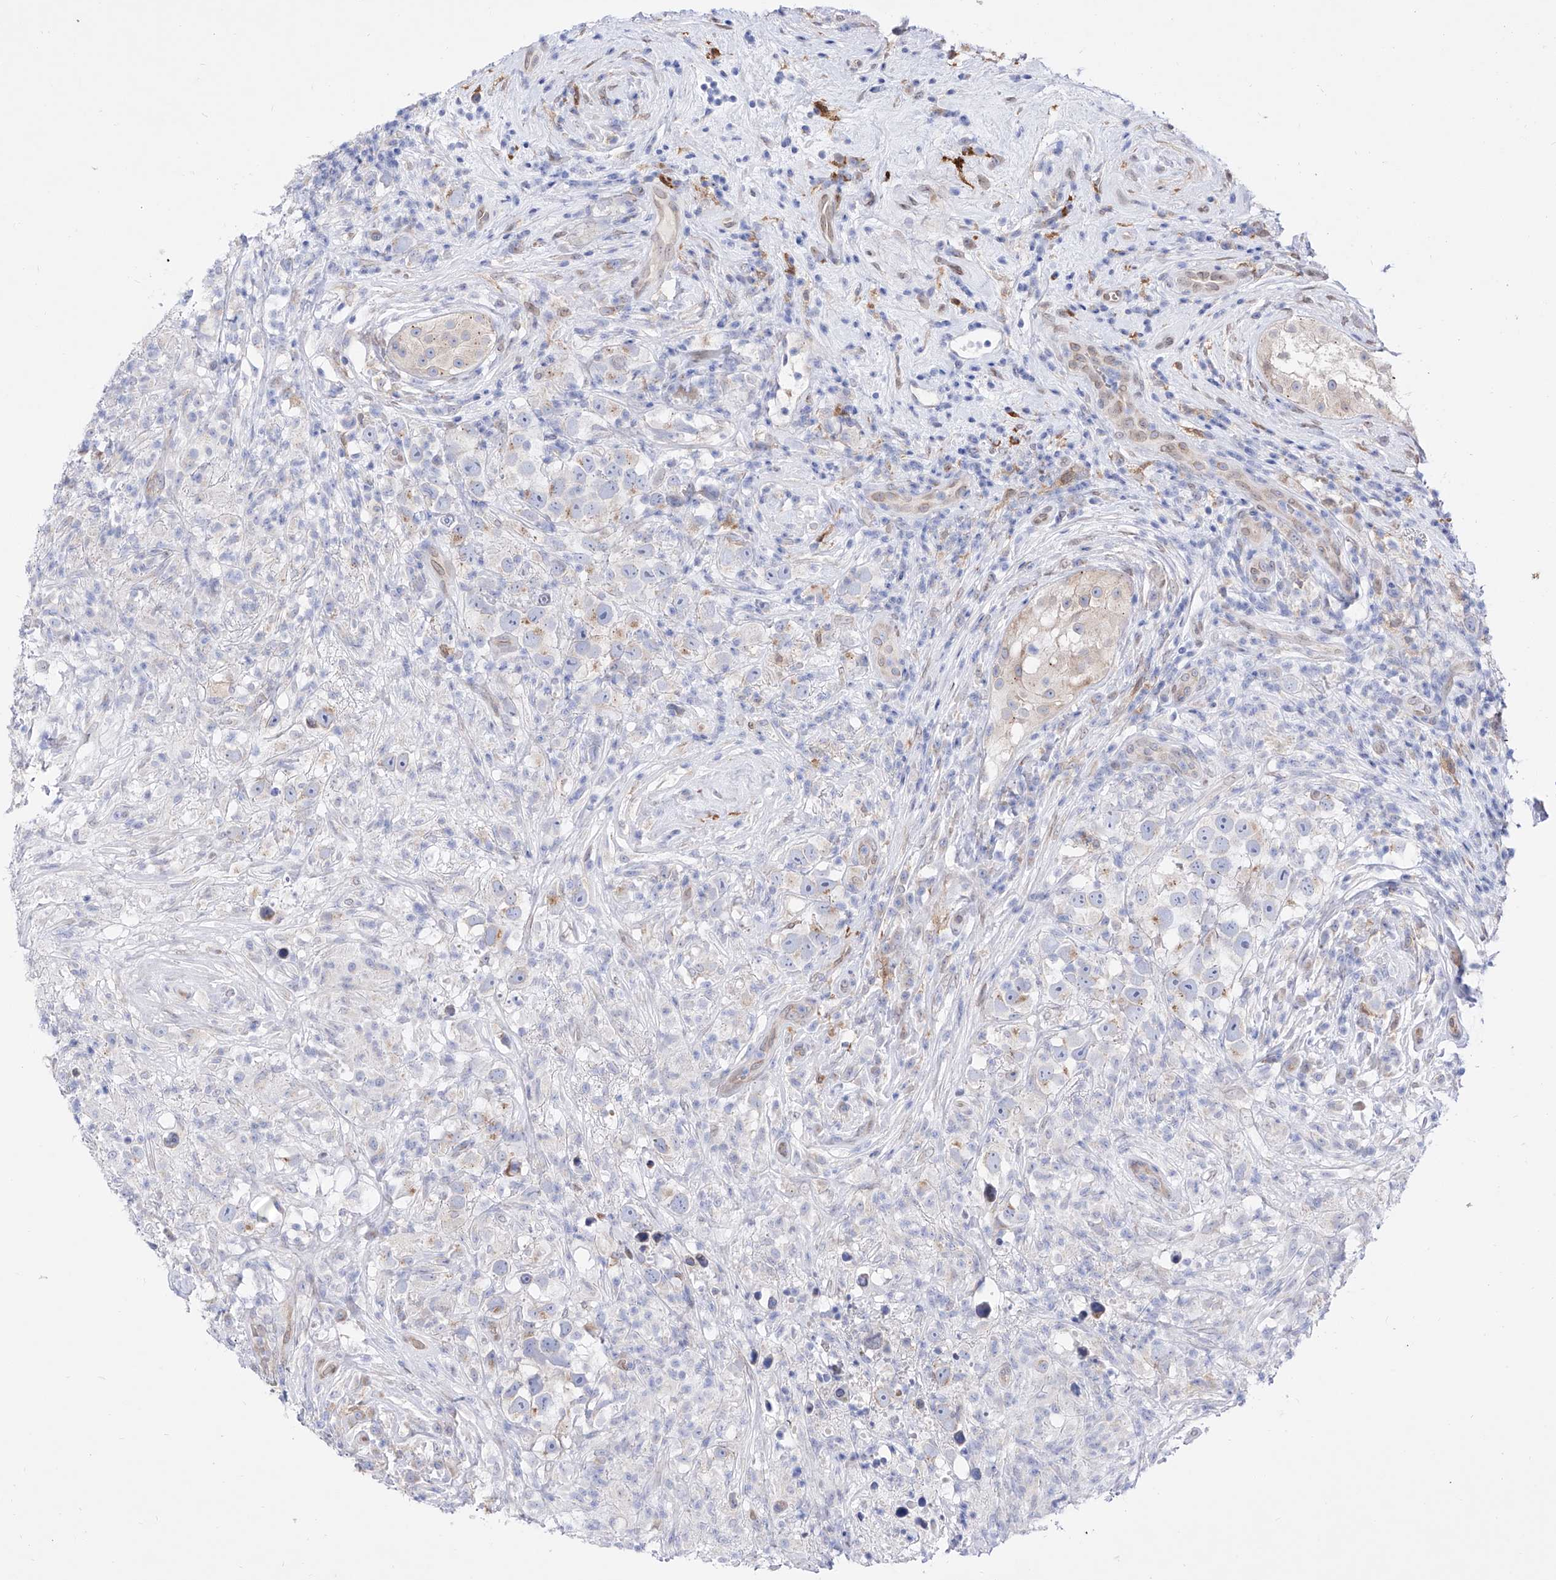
{"staining": {"intensity": "negative", "quantity": "none", "location": "none"}, "tissue": "testis cancer", "cell_type": "Tumor cells", "image_type": "cancer", "snomed": [{"axis": "morphology", "description": "Seminoma, NOS"}, {"axis": "topography", "description": "Testis"}], "caption": "Immunohistochemistry micrograph of neoplastic tissue: human seminoma (testis) stained with DAB (3,3'-diaminobenzidine) reveals no significant protein positivity in tumor cells.", "gene": "LCLAT1", "patient": {"sex": "male", "age": 49}}